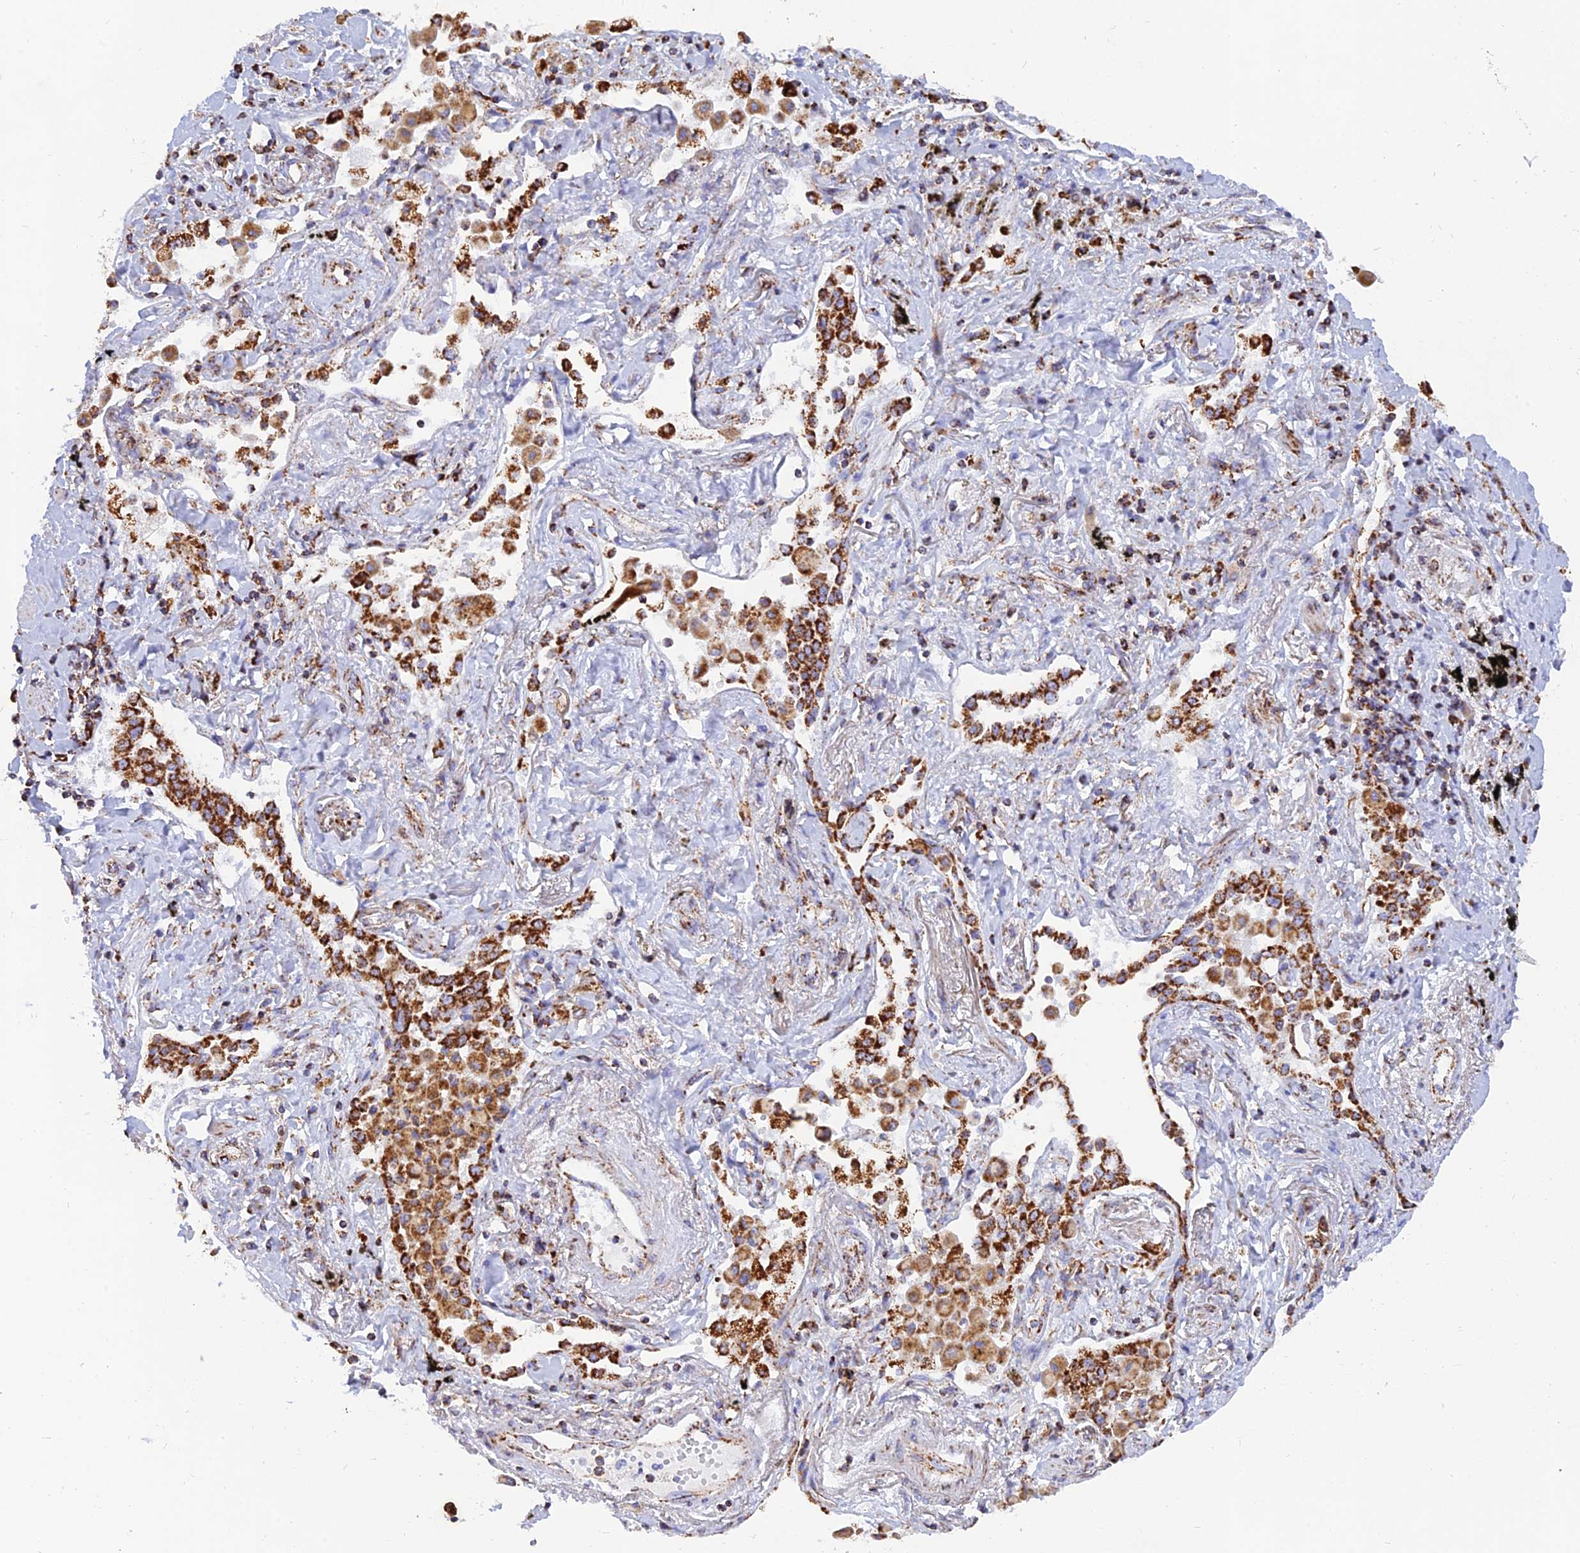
{"staining": {"intensity": "strong", "quantity": ">75%", "location": "cytoplasmic/membranous"}, "tissue": "lung cancer", "cell_type": "Tumor cells", "image_type": "cancer", "snomed": [{"axis": "morphology", "description": "Adenocarcinoma, NOS"}, {"axis": "topography", "description": "Lung"}], "caption": "There is high levels of strong cytoplasmic/membranous expression in tumor cells of lung cancer, as demonstrated by immunohistochemical staining (brown color).", "gene": "NDUFB6", "patient": {"sex": "male", "age": 67}}